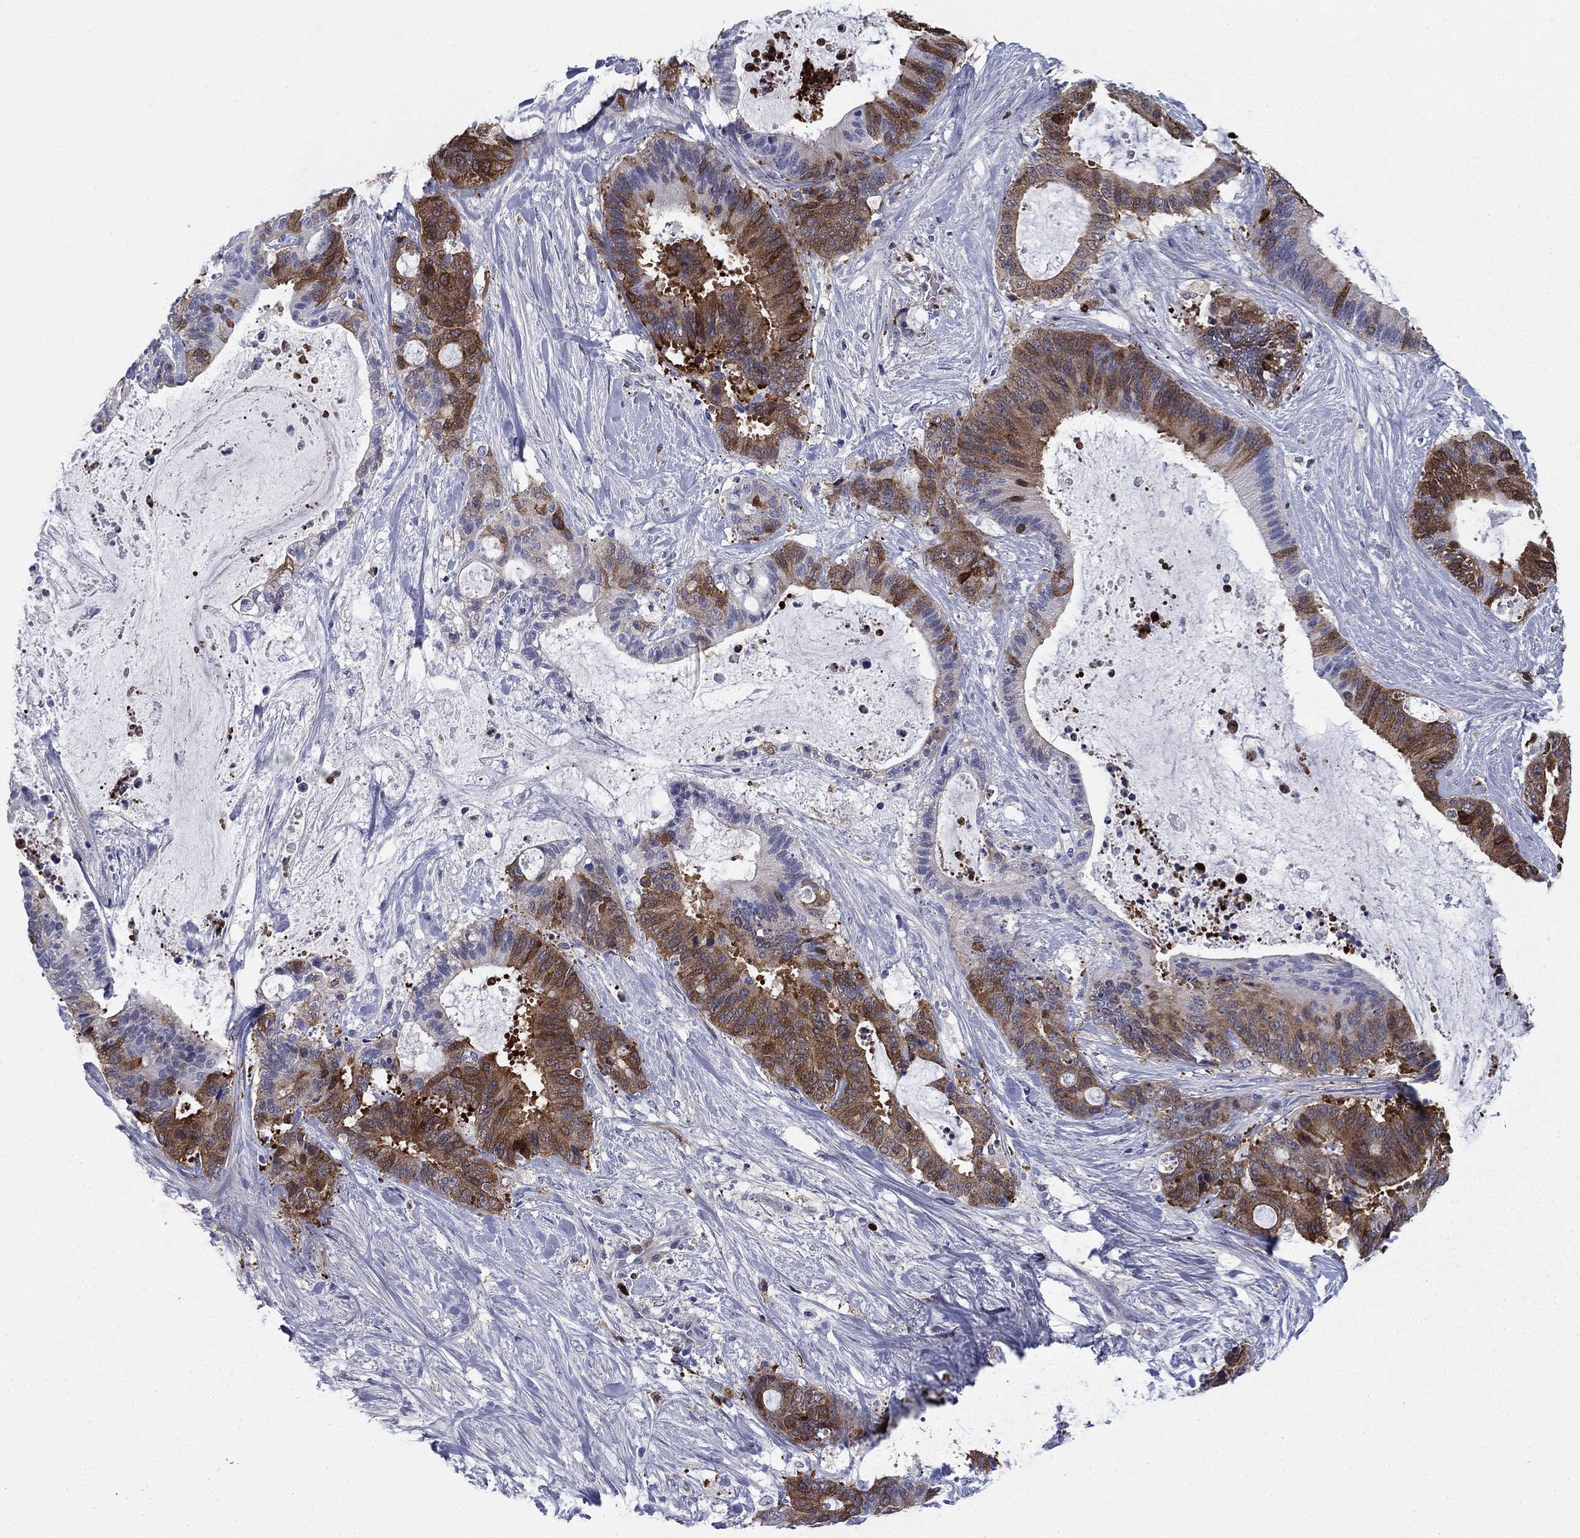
{"staining": {"intensity": "strong", "quantity": "25%-75%", "location": "cytoplasmic/membranous"}, "tissue": "liver cancer", "cell_type": "Tumor cells", "image_type": "cancer", "snomed": [{"axis": "morphology", "description": "Cholangiocarcinoma"}, {"axis": "topography", "description": "Liver"}], "caption": "Immunohistochemical staining of human liver cancer demonstrates strong cytoplasmic/membranous protein staining in approximately 25%-75% of tumor cells.", "gene": "STMN1", "patient": {"sex": "female", "age": 73}}